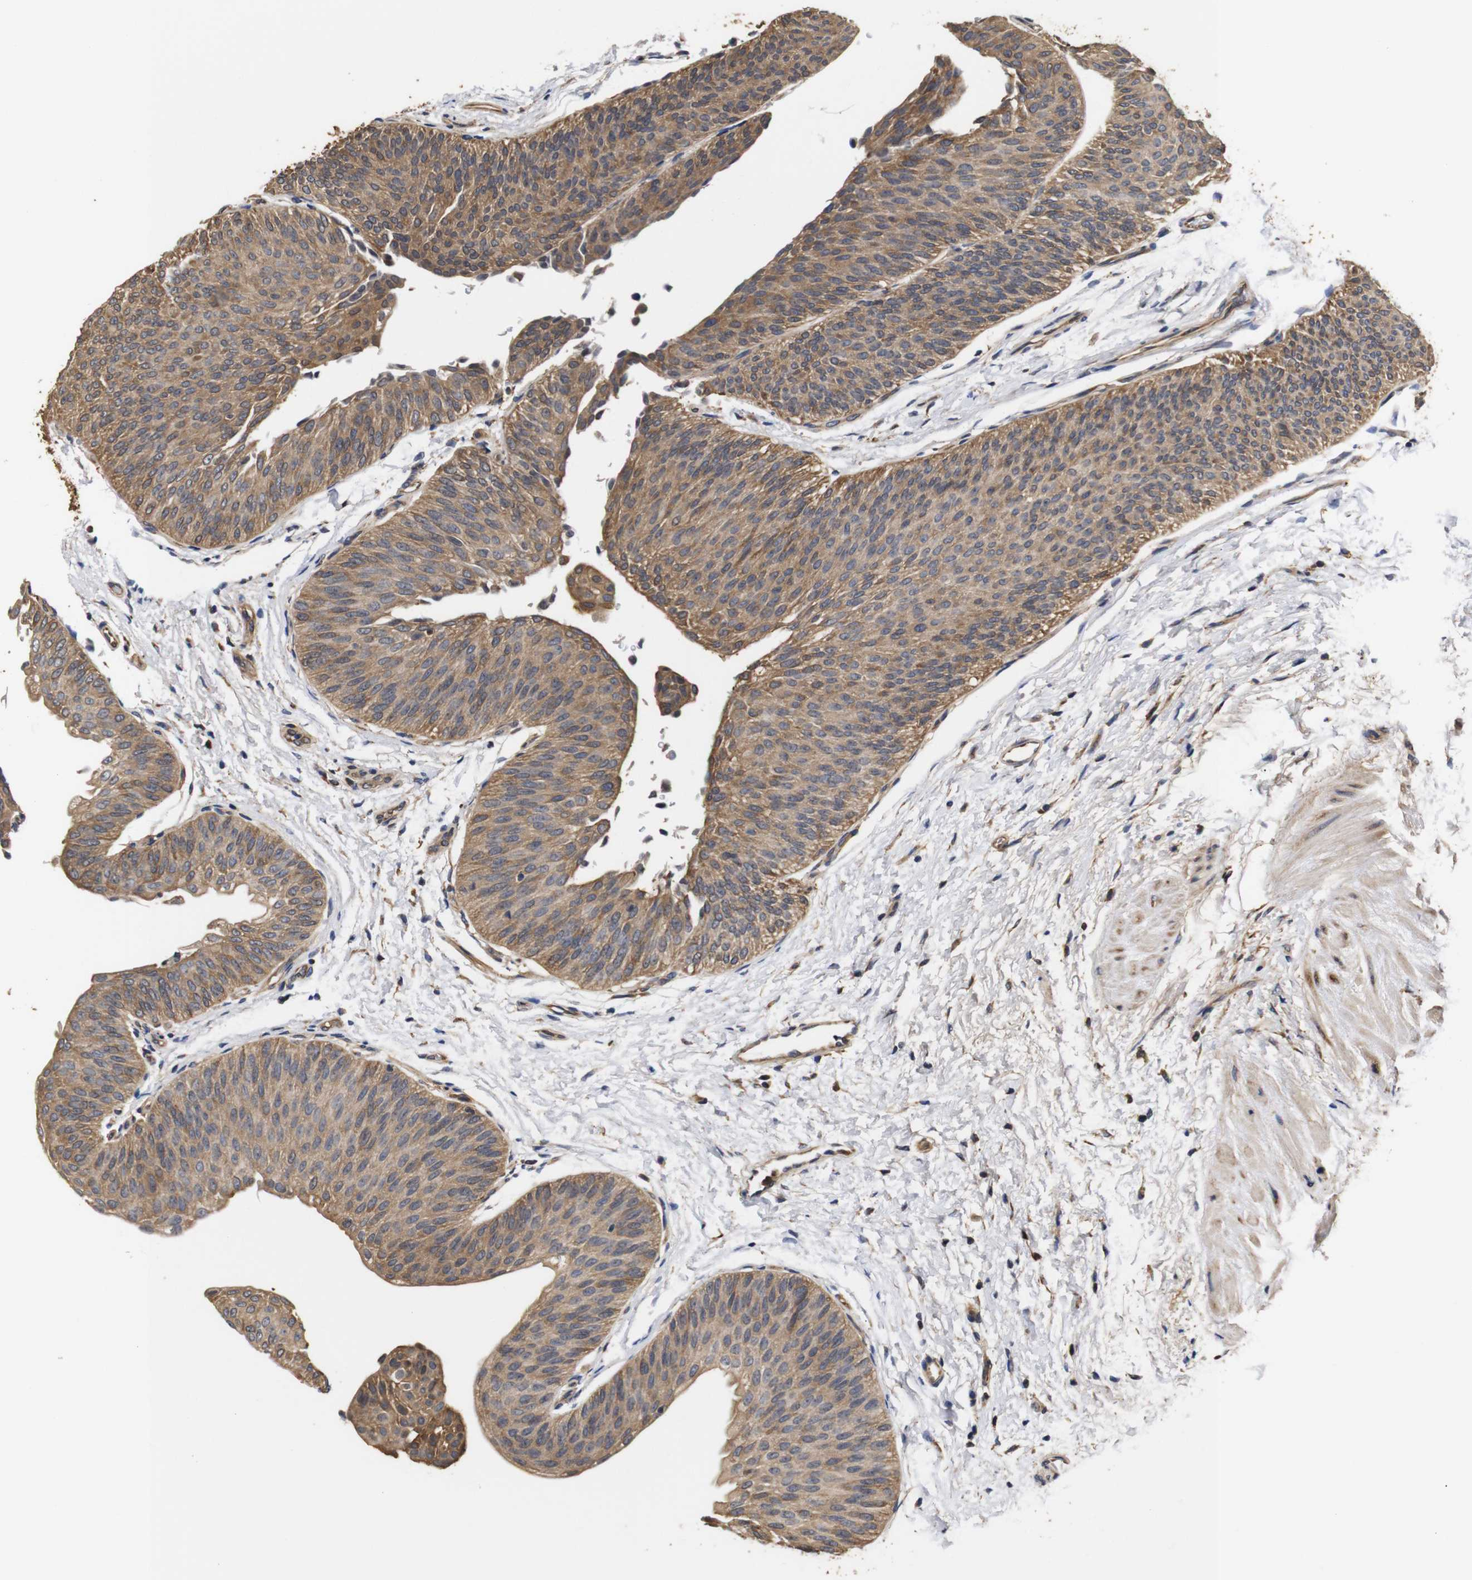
{"staining": {"intensity": "moderate", "quantity": ">75%", "location": "cytoplasmic/membranous"}, "tissue": "urothelial cancer", "cell_type": "Tumor cells", "image_type": "cancer", "snomed": [{"axis": "morphology", "description": "Urothelial carcinoma, Low grade"}, {"axis": "topography", "description": "Urinary bladder"}], "caption": "Tumor cells show medium levels of moderate cytoplasmic/membranous positivity in approximately >75% of cells in human urothelial cancer. (Brightfield microscopy of DAB IHC at high magnification).", "gene": "LRRCC1", "patient": {"sex": "female", "age": 60}}